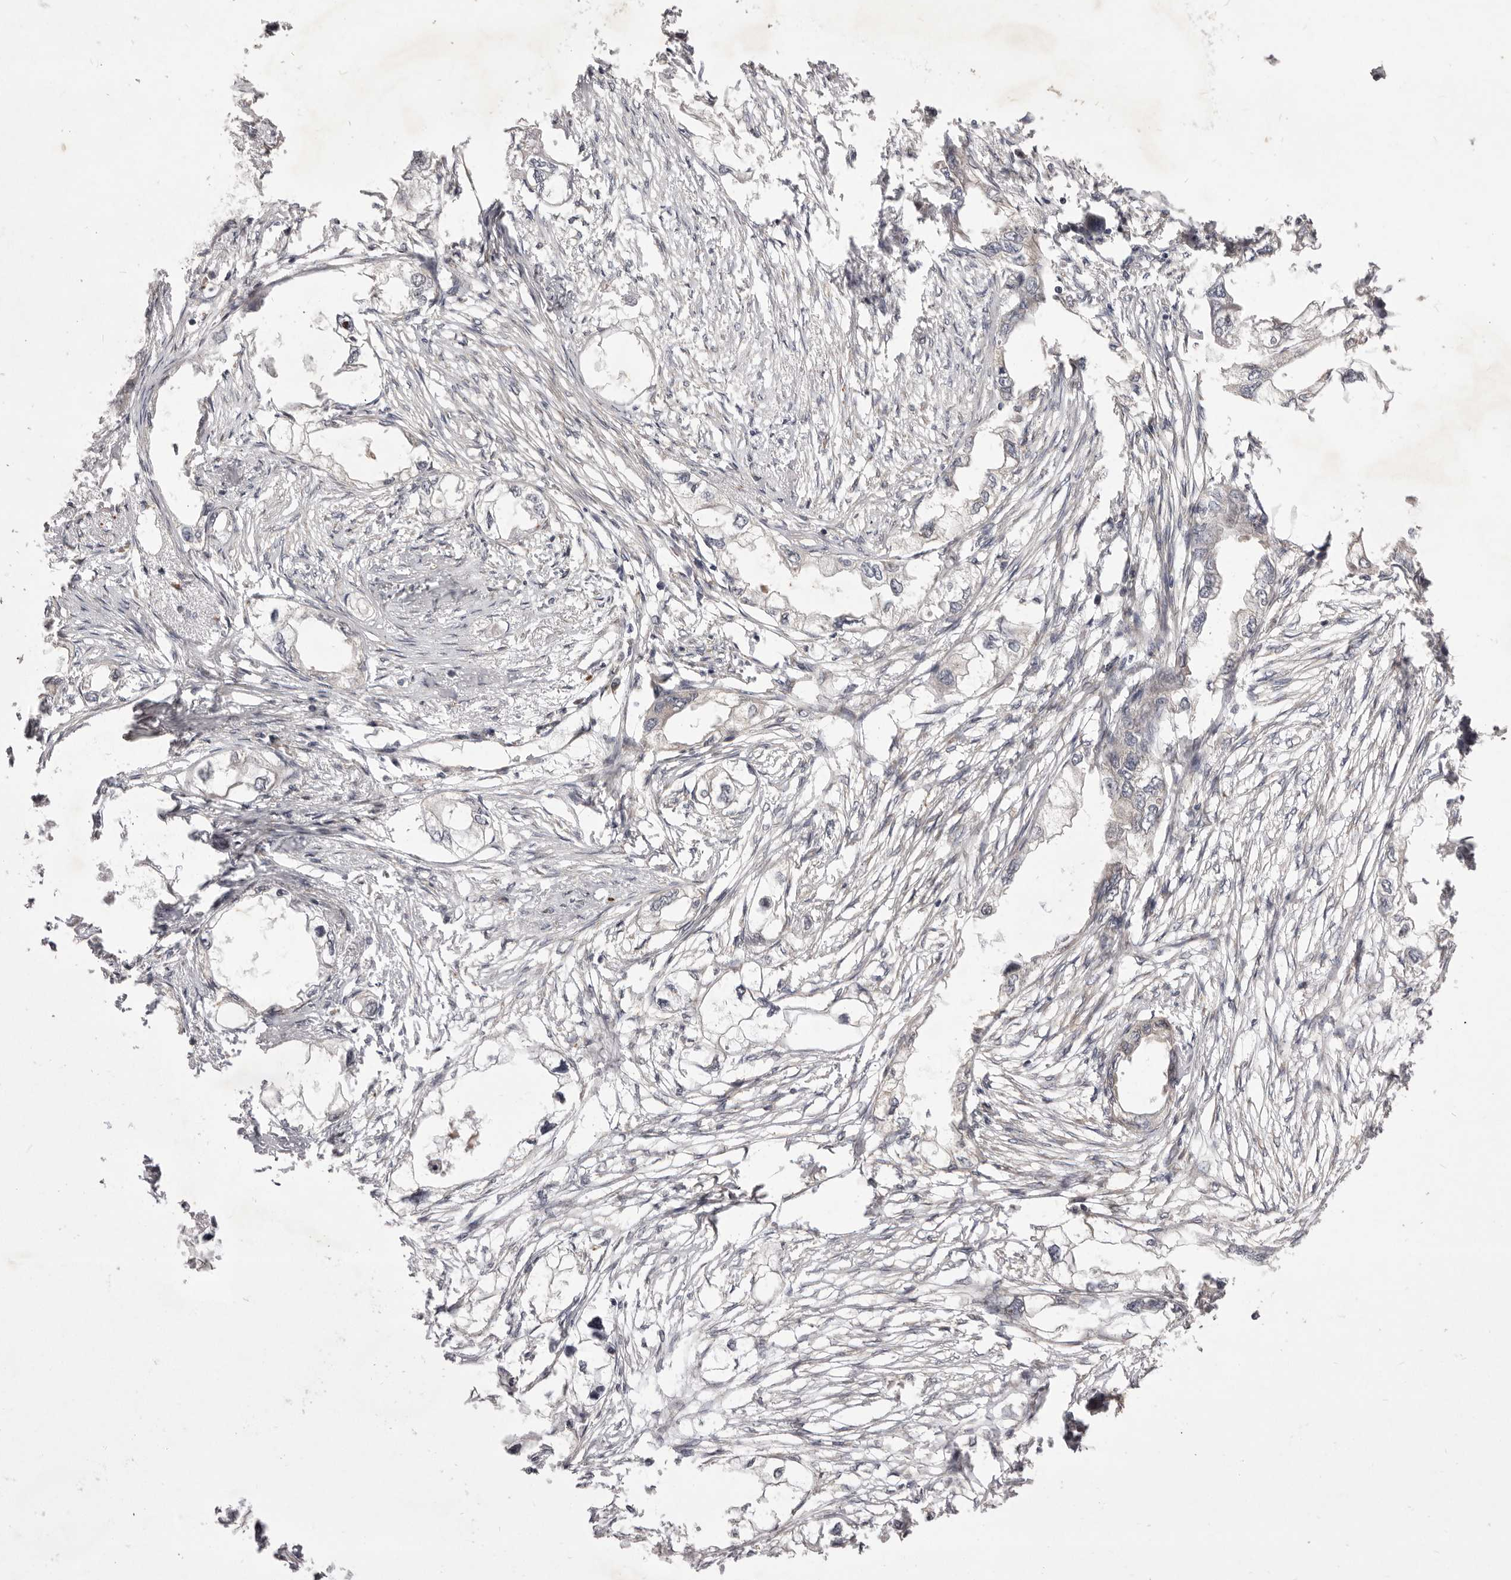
{"staining": {"intensity": "negative", "quantity": "none", "location": "none"}, "tissue": "endometrial cancer", "cell_type": "Tumor cells", "image_type": "cancer", "snomed": [{"axis": "morphology", "description": "Adenocarcinoma, NOS"}, {"axis": "morphology", "description": "Adenocarcinoma, metastatic, NOS"}, {"axis": "topography", "description": "Adipose tissue"}, {"axis": "topography", "description": "Endometrium"}], "caption": "Micrograph shows no significant protein positivity in tumor cells of endometrial cancer.", "gene": "TBC1D8B", "patient": {"sex": "female", "age": 67}}